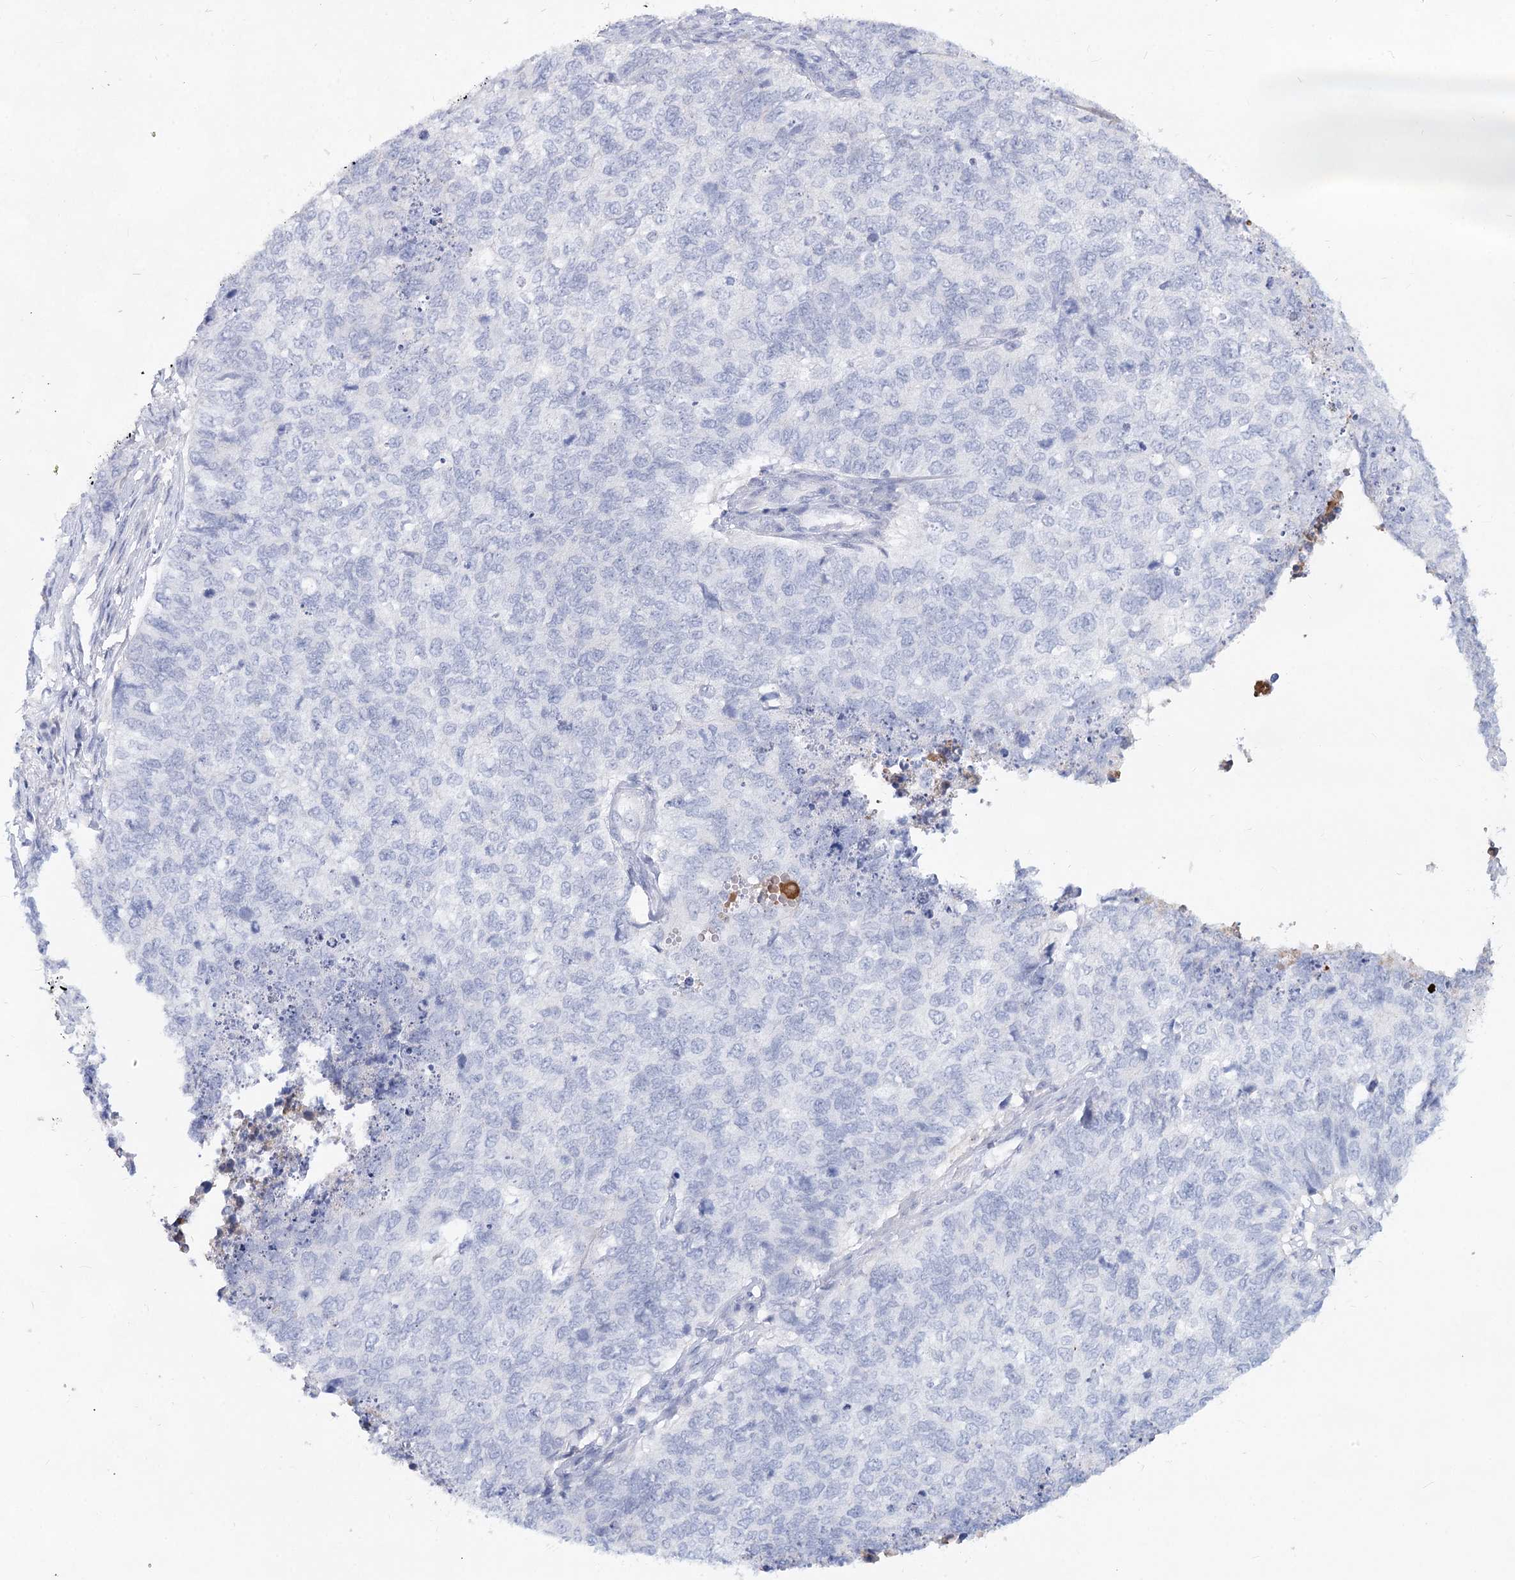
{"staining": {"intensity": "negative", "quantity": "none", "location": "none"}, "tissue": "cervical cancer", "cell_type": "Tumor cells", "image_type": "cancer", "snomed": [{"axis": "morphology", "description": "Squamous cell carcinoma, NOS"}, {"axis": "topography", "description": "Cervix"}], "caption": "Protein analysis of cervical cancer displays no significant staining in tumor cells. (Stains: DAB immunohistochemistry with hematoxylin counter stain, Microscopy: brightfield microscopy at high magnification).", "gene": "TASOR2", "patient": {"sex": "female", "age": 63}}